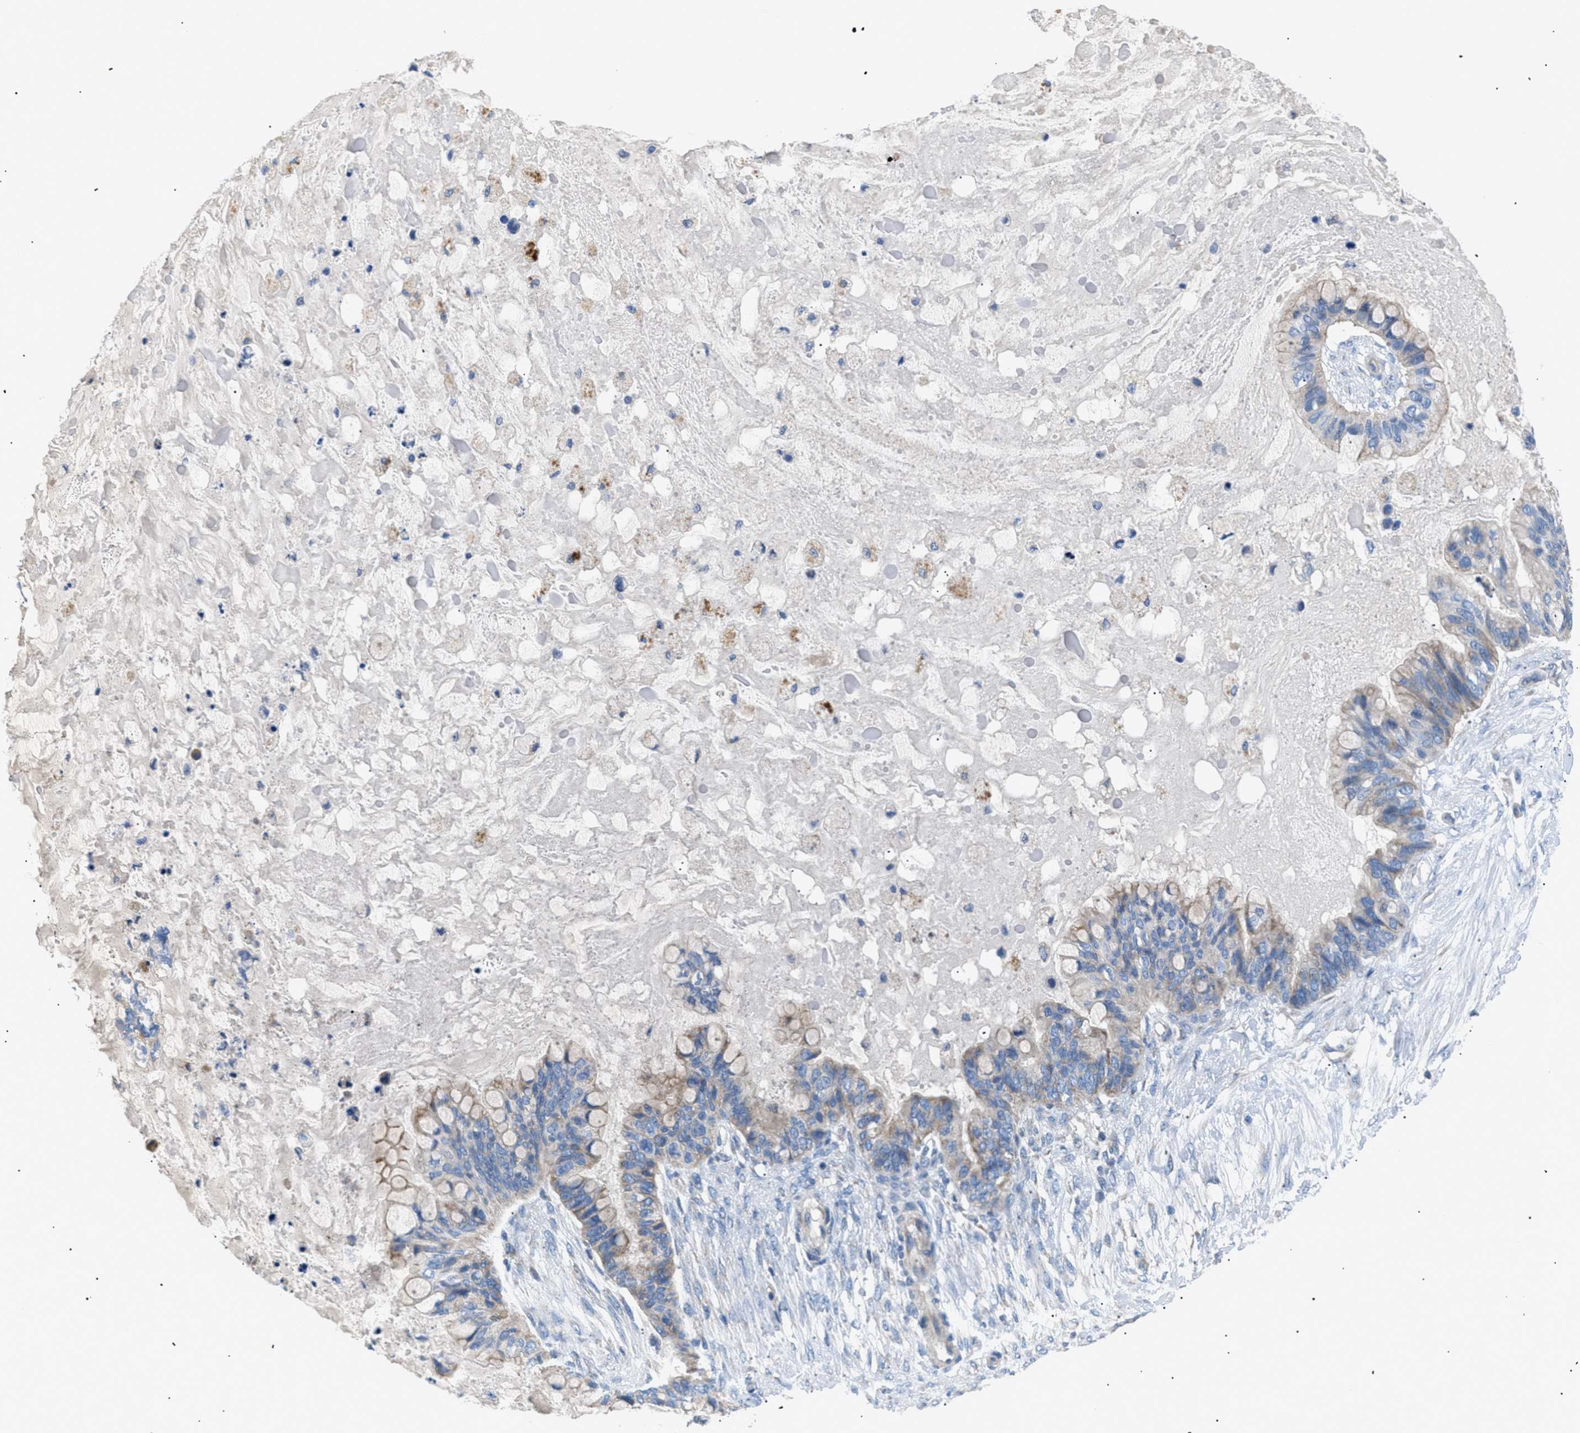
{"staining": {"intensity": "weak", "quantity": "25%-75%", "location": "cytoplasmic/membranous"}, "tissue": "ovarian cancer", "cell_type": "Tumor cells", "image_type": "cancer", "snomed": [{"axis": "morphology", "description": "Cystadenocarcinoma, mucinous, NOS"}, {"axis": "topography", "description": "Ovary"}], "caption": "Ovarian cancer (mucinous cystadenocarcinoma) was stained to show a protein in brown. There is low levels of weak cytoplasmic/membranous expression in approximately 25%-75% of tumor cells. (Stains: DAB (3,3'-diaminobenzidine) in brown, nuclei in blue, Microscopy: brightfield microscopy at high magnification).", "gene": "ILDR1", "patient": {"sex": "female", "age": 80}}